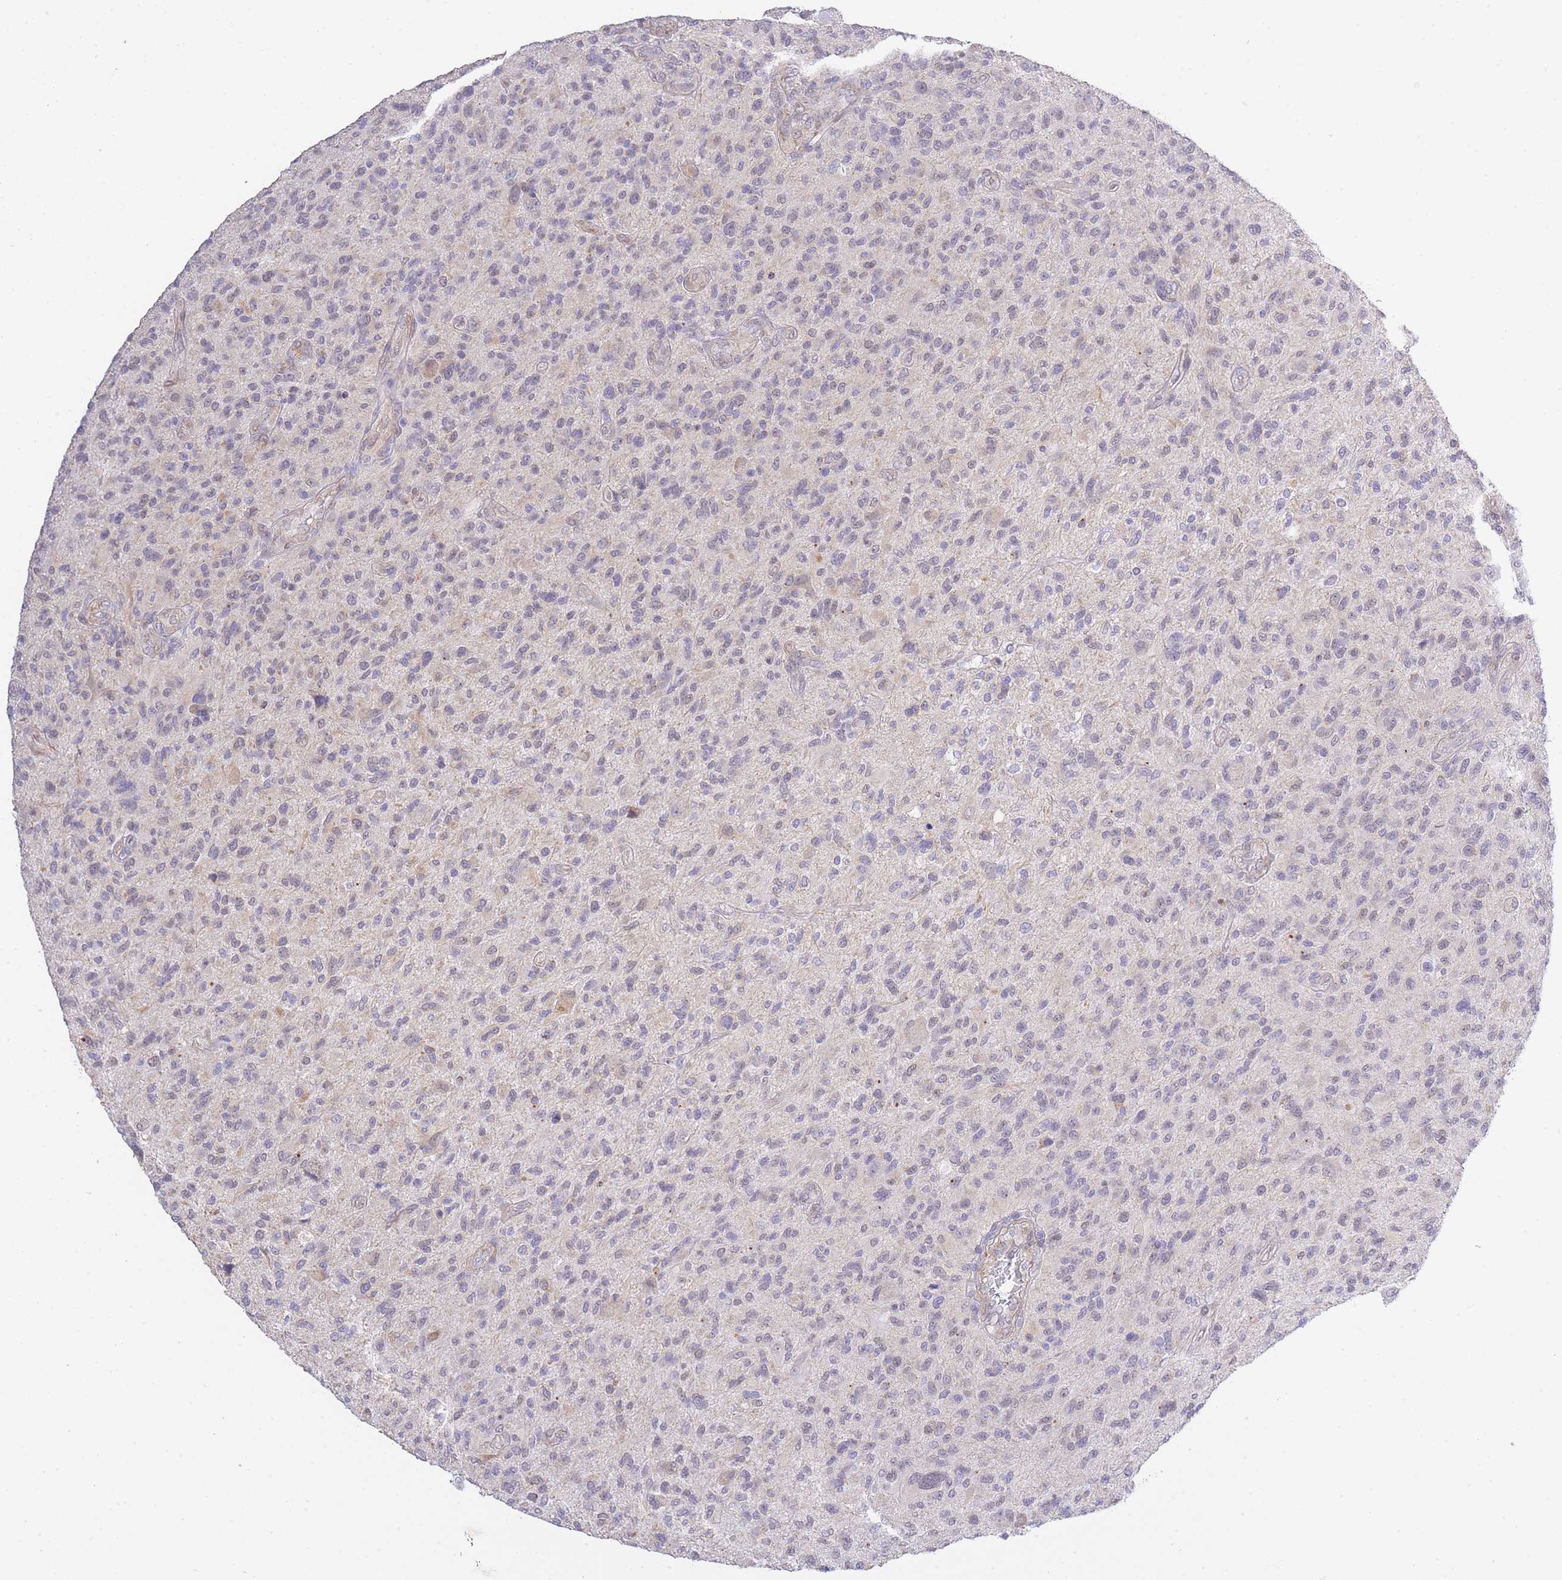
{"staining": {"intensity": "negative", "quantity": "none", "location": "none"}, "tissue": "glioma", "cell_type": "Tumor cells", "image_type": "cancer", "snomed": [{"axis": "morphology", "description": "Glioma, malignant, High grade"}, {"axis": "topography", "description": "Brain"}], "caption": "Tumor cells show no significant protein expression in glioma. The staining is performed using DAB (3,3'-diaminobenzidine) brown chromogen with nuclei counter-stained in using hematoxylin.", "gene": "CTBP1", "patient": {"sex": "male", "age": 47}}